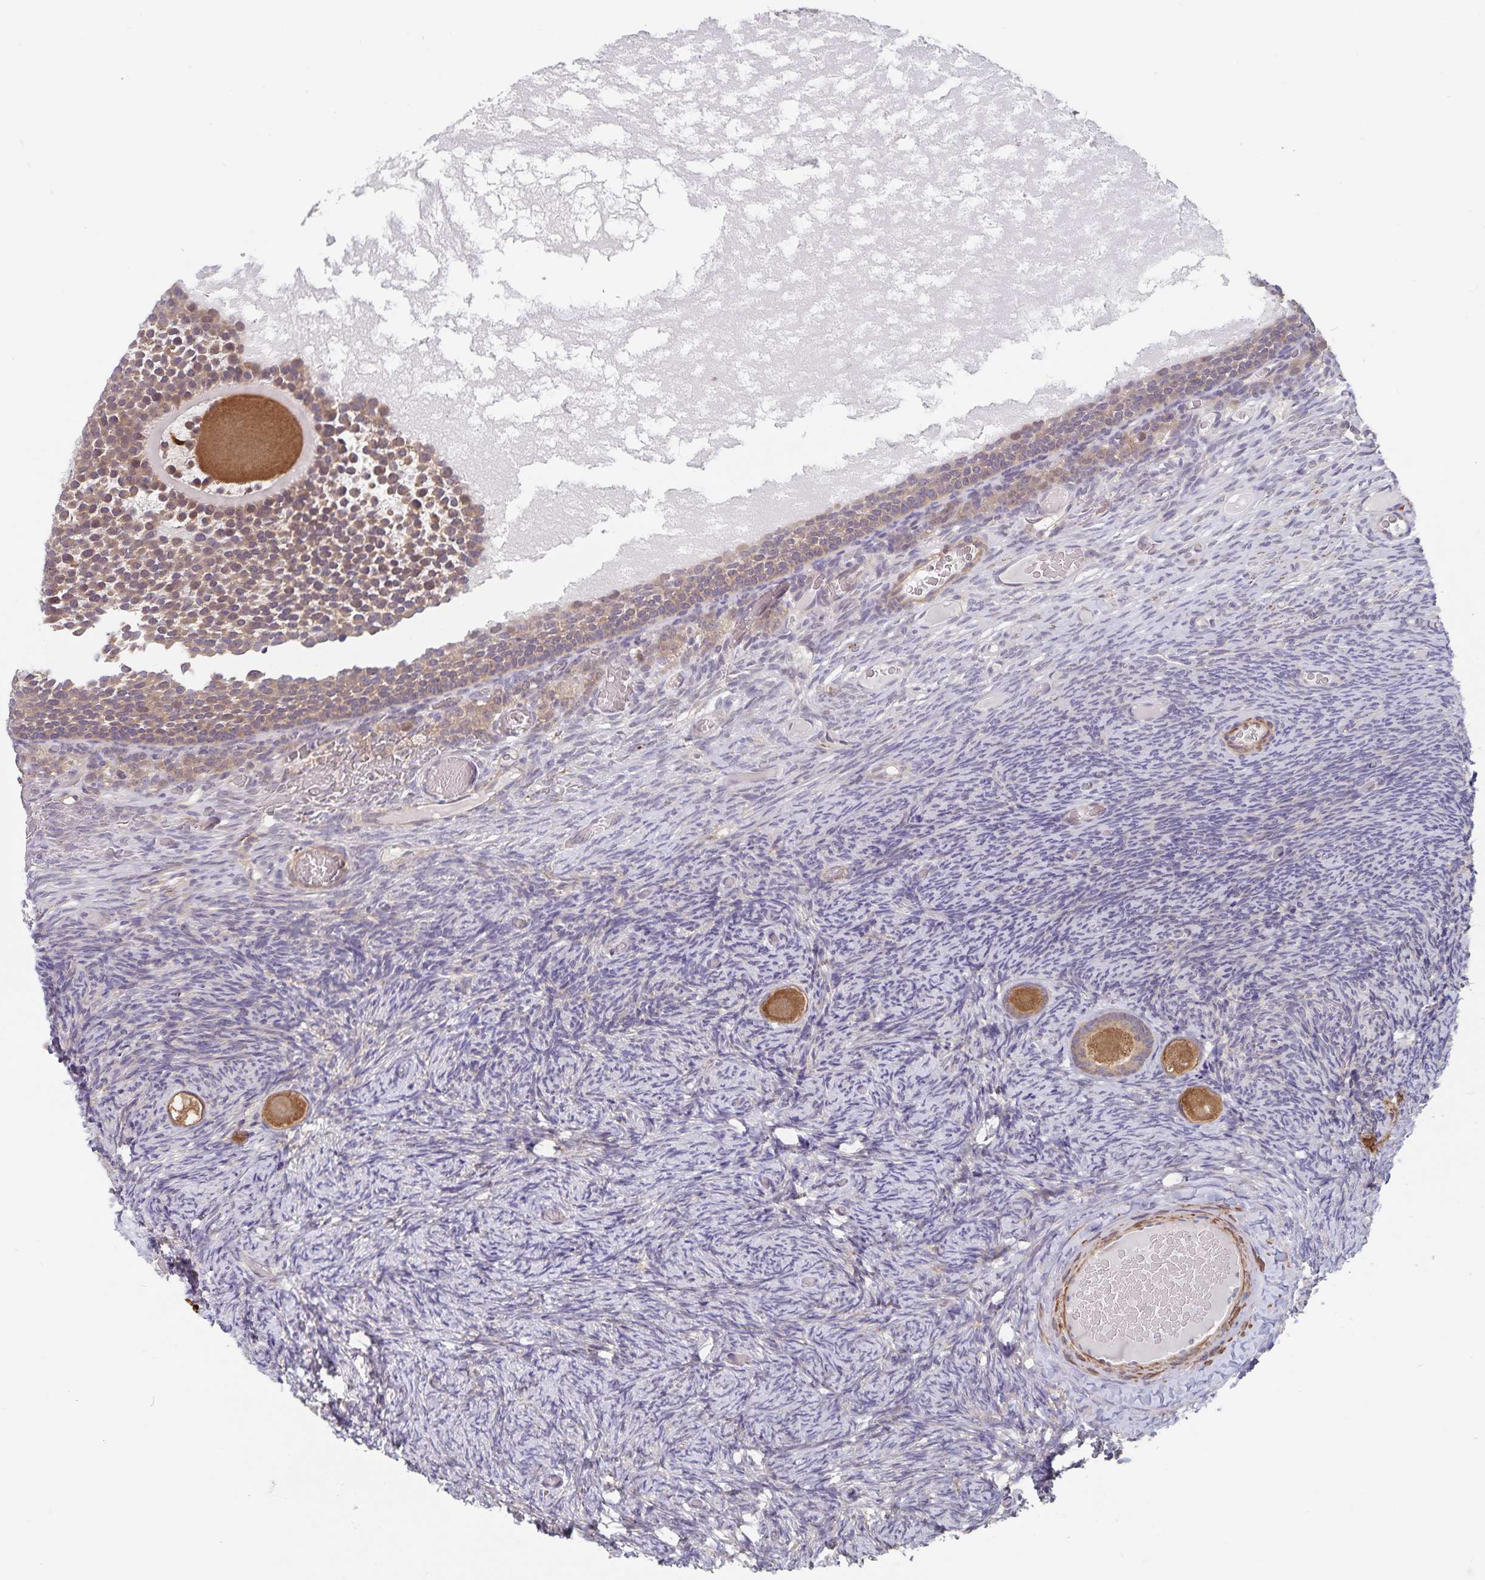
{"staining": {"intensity": "moderate", "quantity": ">75%", "location": "cytoplasmic/membranous"}, "tissue": "ovary", "cell_type": "Follicle cells", "image_type": "normal", "snomed": [{"axis": "morphology", "description": "Normal tissue, NOS"}, {"axis": "topography", "description": "Ovary"}], "caption": "Moderate cytoplasmic/membranous protein staining is seen in approximately >75% of follicle cells in ovary.", "gene": "BAG6", "patient": {"sex": "female", "age": 34}}